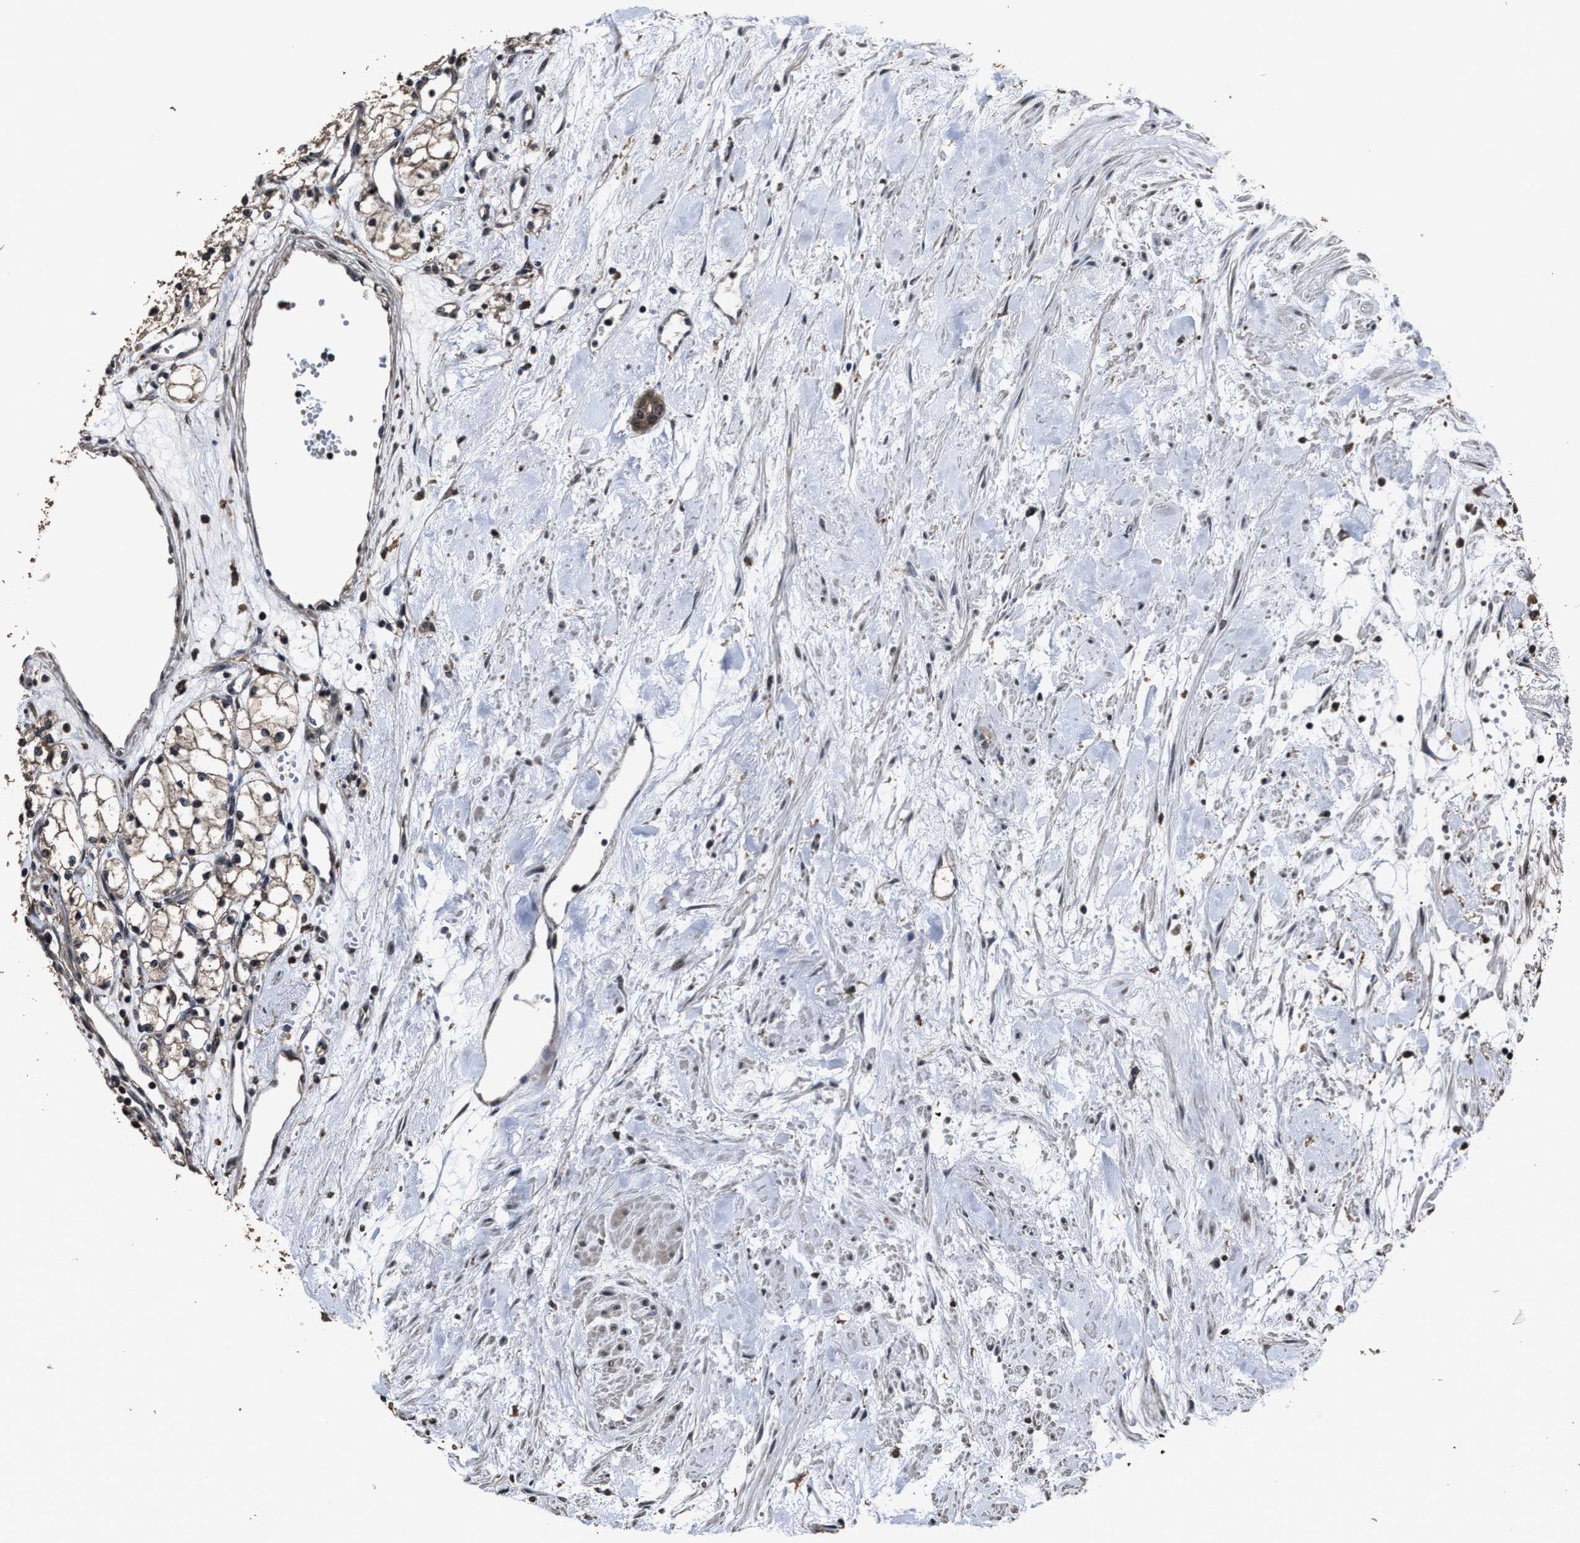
{"staining": {"intensity": "negative", "quantity": "none", "location": "none"}, "tissue": "renal cancer", "cell_type": "Tumor cells", "image_type": "cancer", "snomed": [{"axis": "morphology", "description": "Adenocarcinoma, NOS"}, {"axis": "topography", "description": "Kidney"}], "caption": "Tumor cells are negative for protein expression in human renal cancer (adenocarcinoma).", "gene": "RSBN1L", "patient": {"sex": "male", "age": 59}}